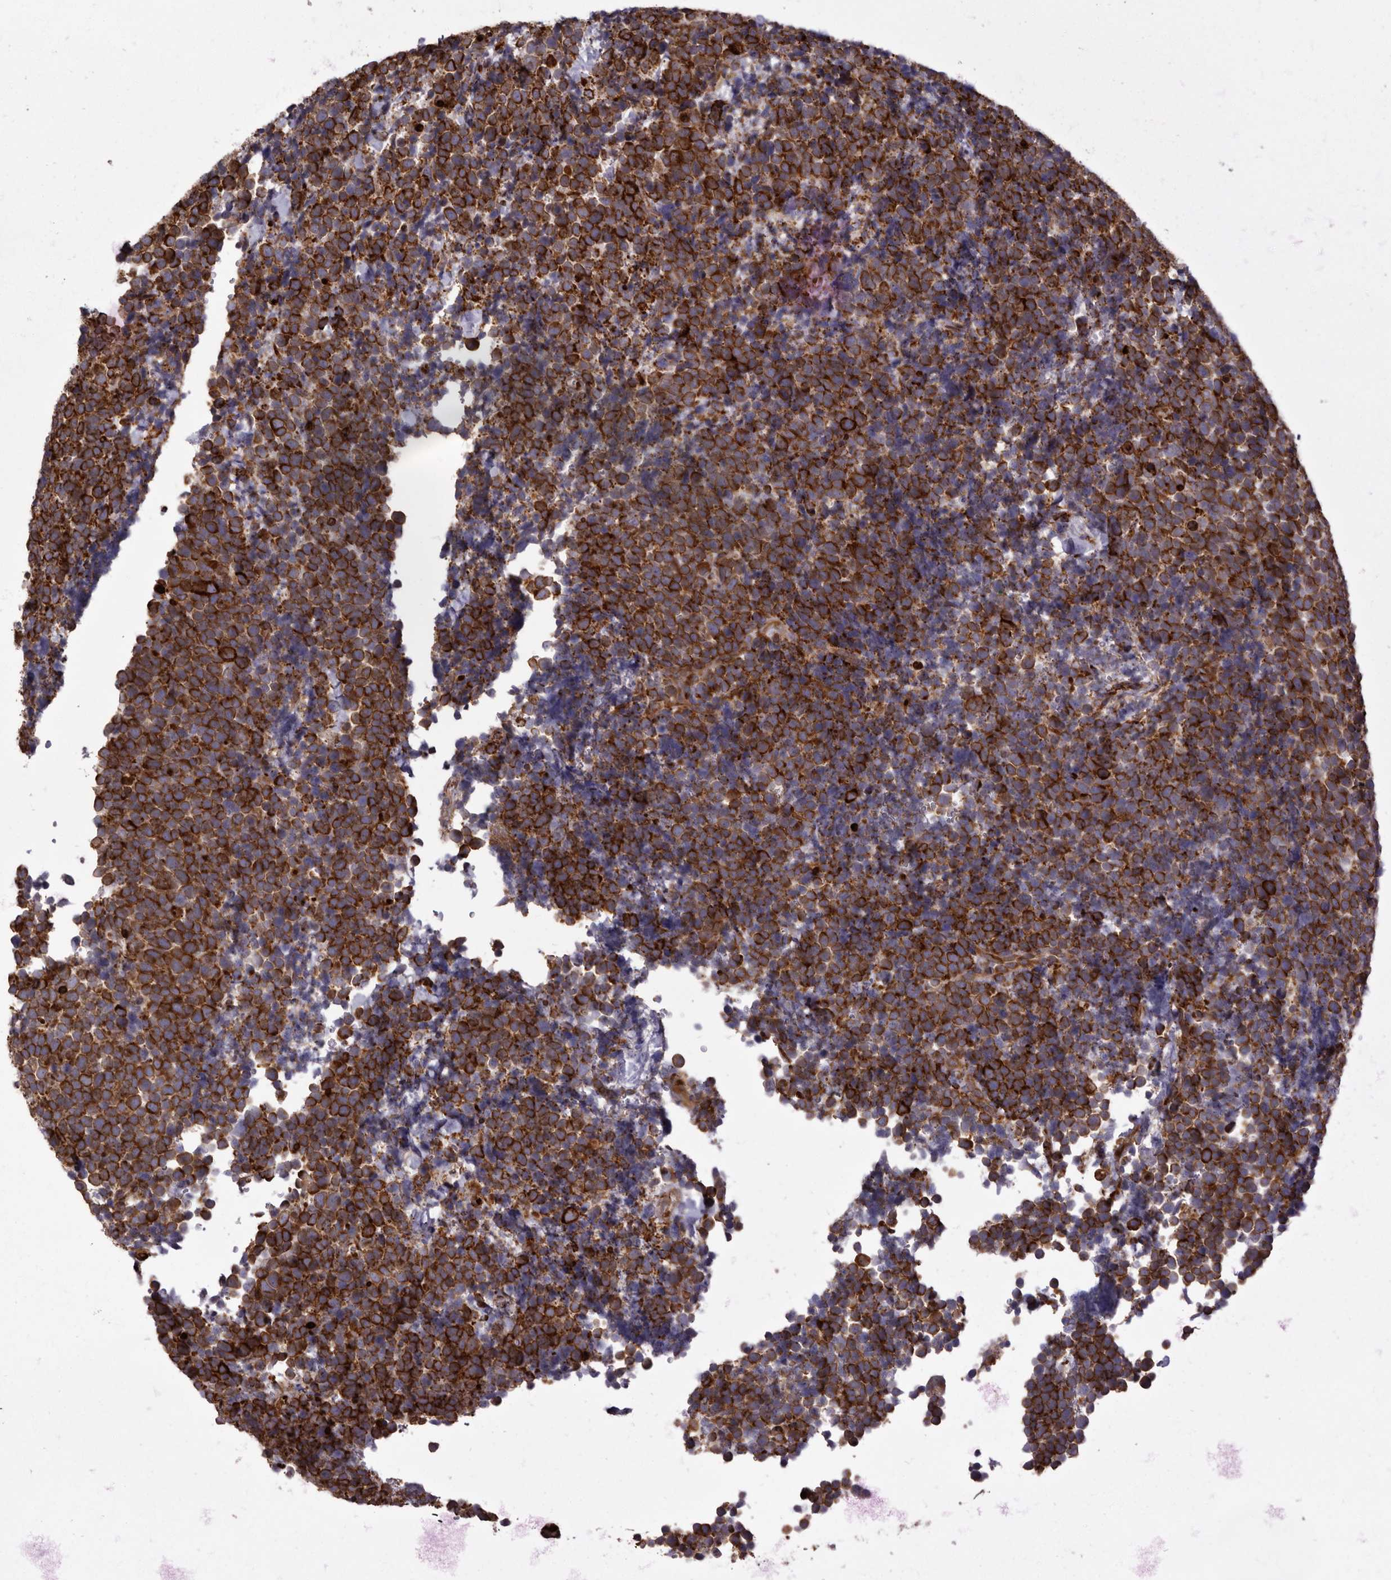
{"staining": {"intensity": "strong", "quantity": ">75%", "location": "cytoplasmic/membranous"}, "tissue": "urothelial cancer", "cell_type": "Tumor cells", "image_type": "cancer", "snomed": [{"axis": "morphology", "description": "Urothelial carcinoma, High grade"}, {"axis": "topography", "description": "Urinary bladder"}], "caption": "Strong cytoplasmic/membranous staining for a protein is identified in about >75% of tumor cells of urothelial cancer using immunohistochemistry (IHC).", "gene": "WDTC1", "patient": {"sex": "female", "age": 82}}